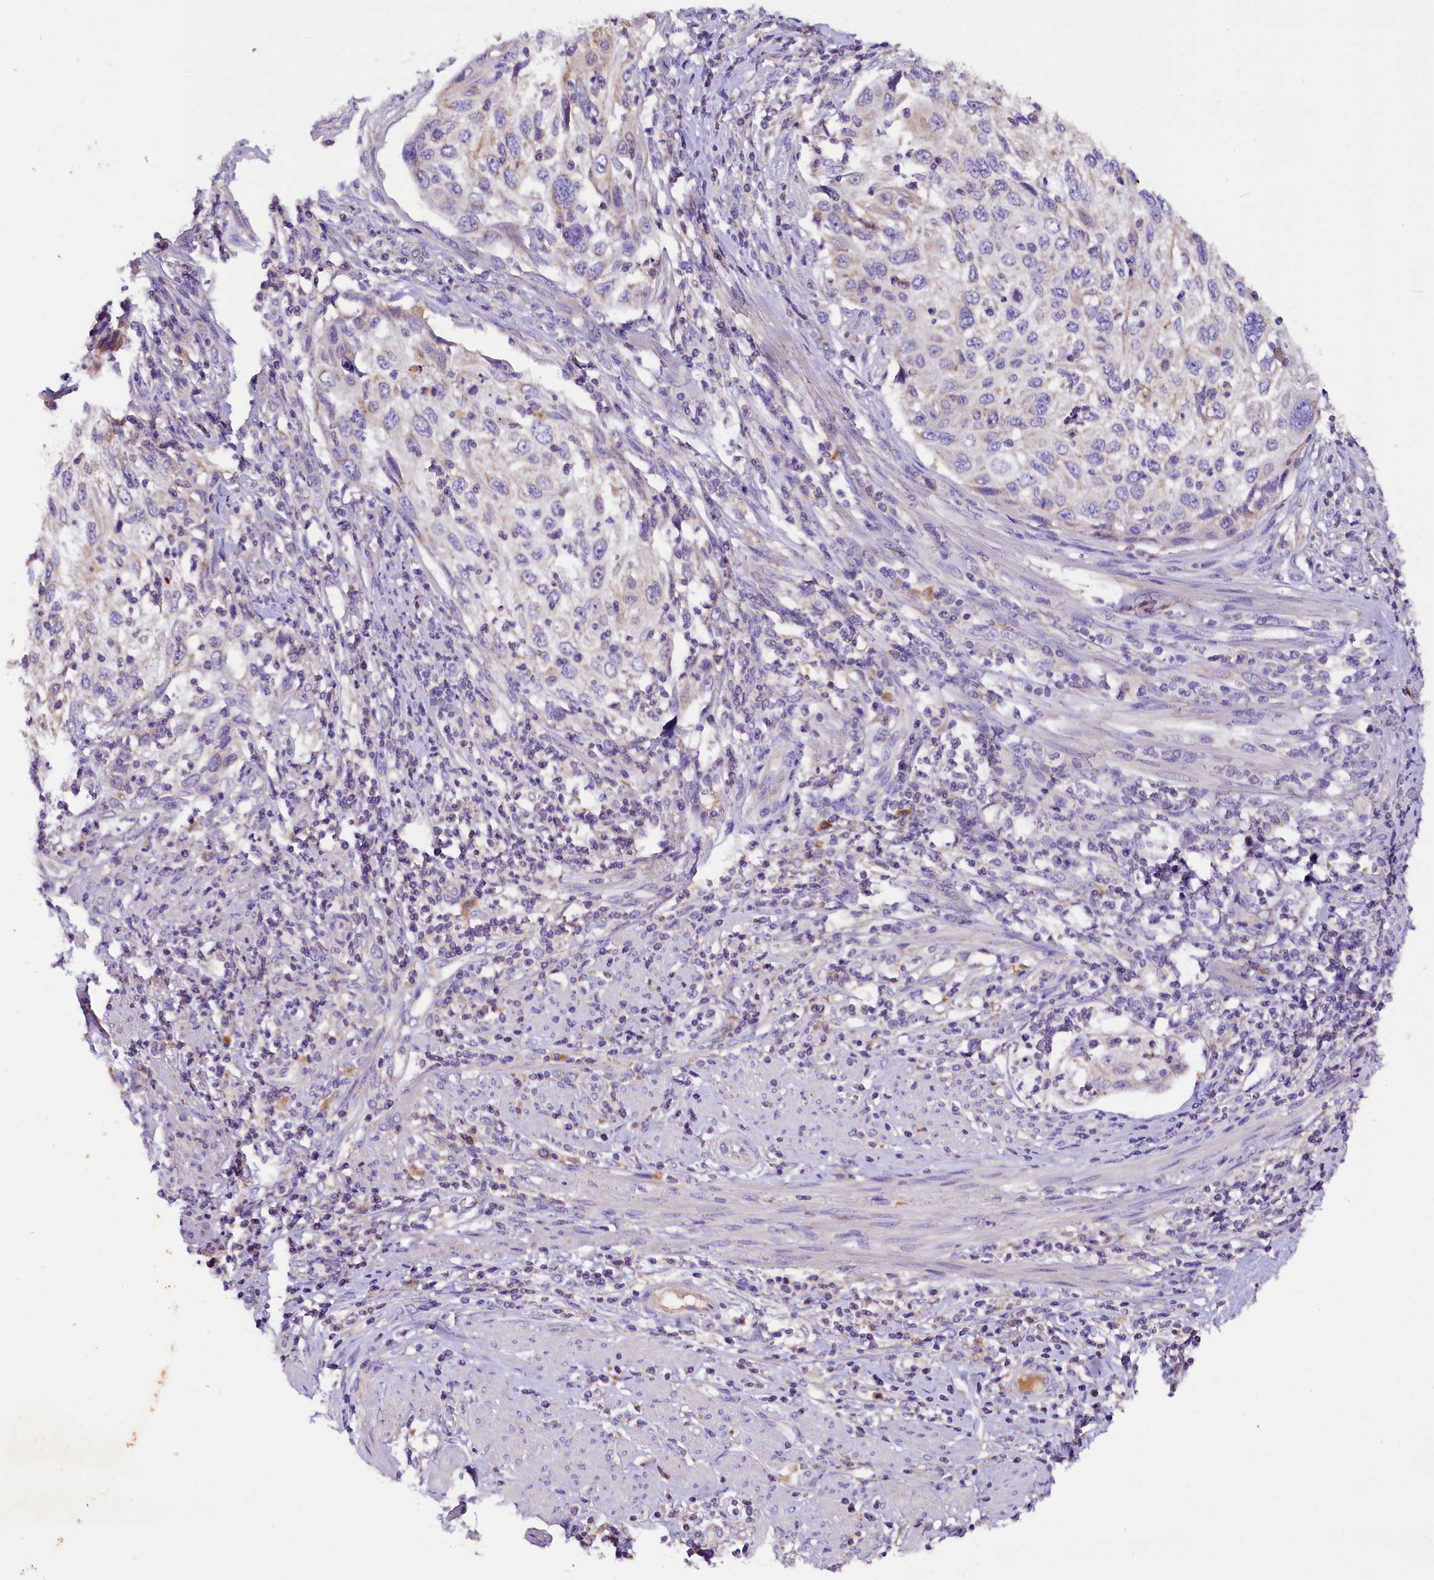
{"staining": {"intensity": "negative", "quantity": "none", "location": "none"}, "tissue": "cervical cancer", "cell_type": "Tumor cells", "image_type": "cancer", "snomed": [{"axis": "morphology", "description": "Squamous cell carcinoma, NOS"}, {"axis": "topography", "description": "Cervix"}], "caption": "The immunohistochemistry (IHC) image has no significant expression in tumor cells of cervical squamous cell carcinoma tissue.", "gene": "SIX5", "patient": {"sex": "female", "age": 70}}